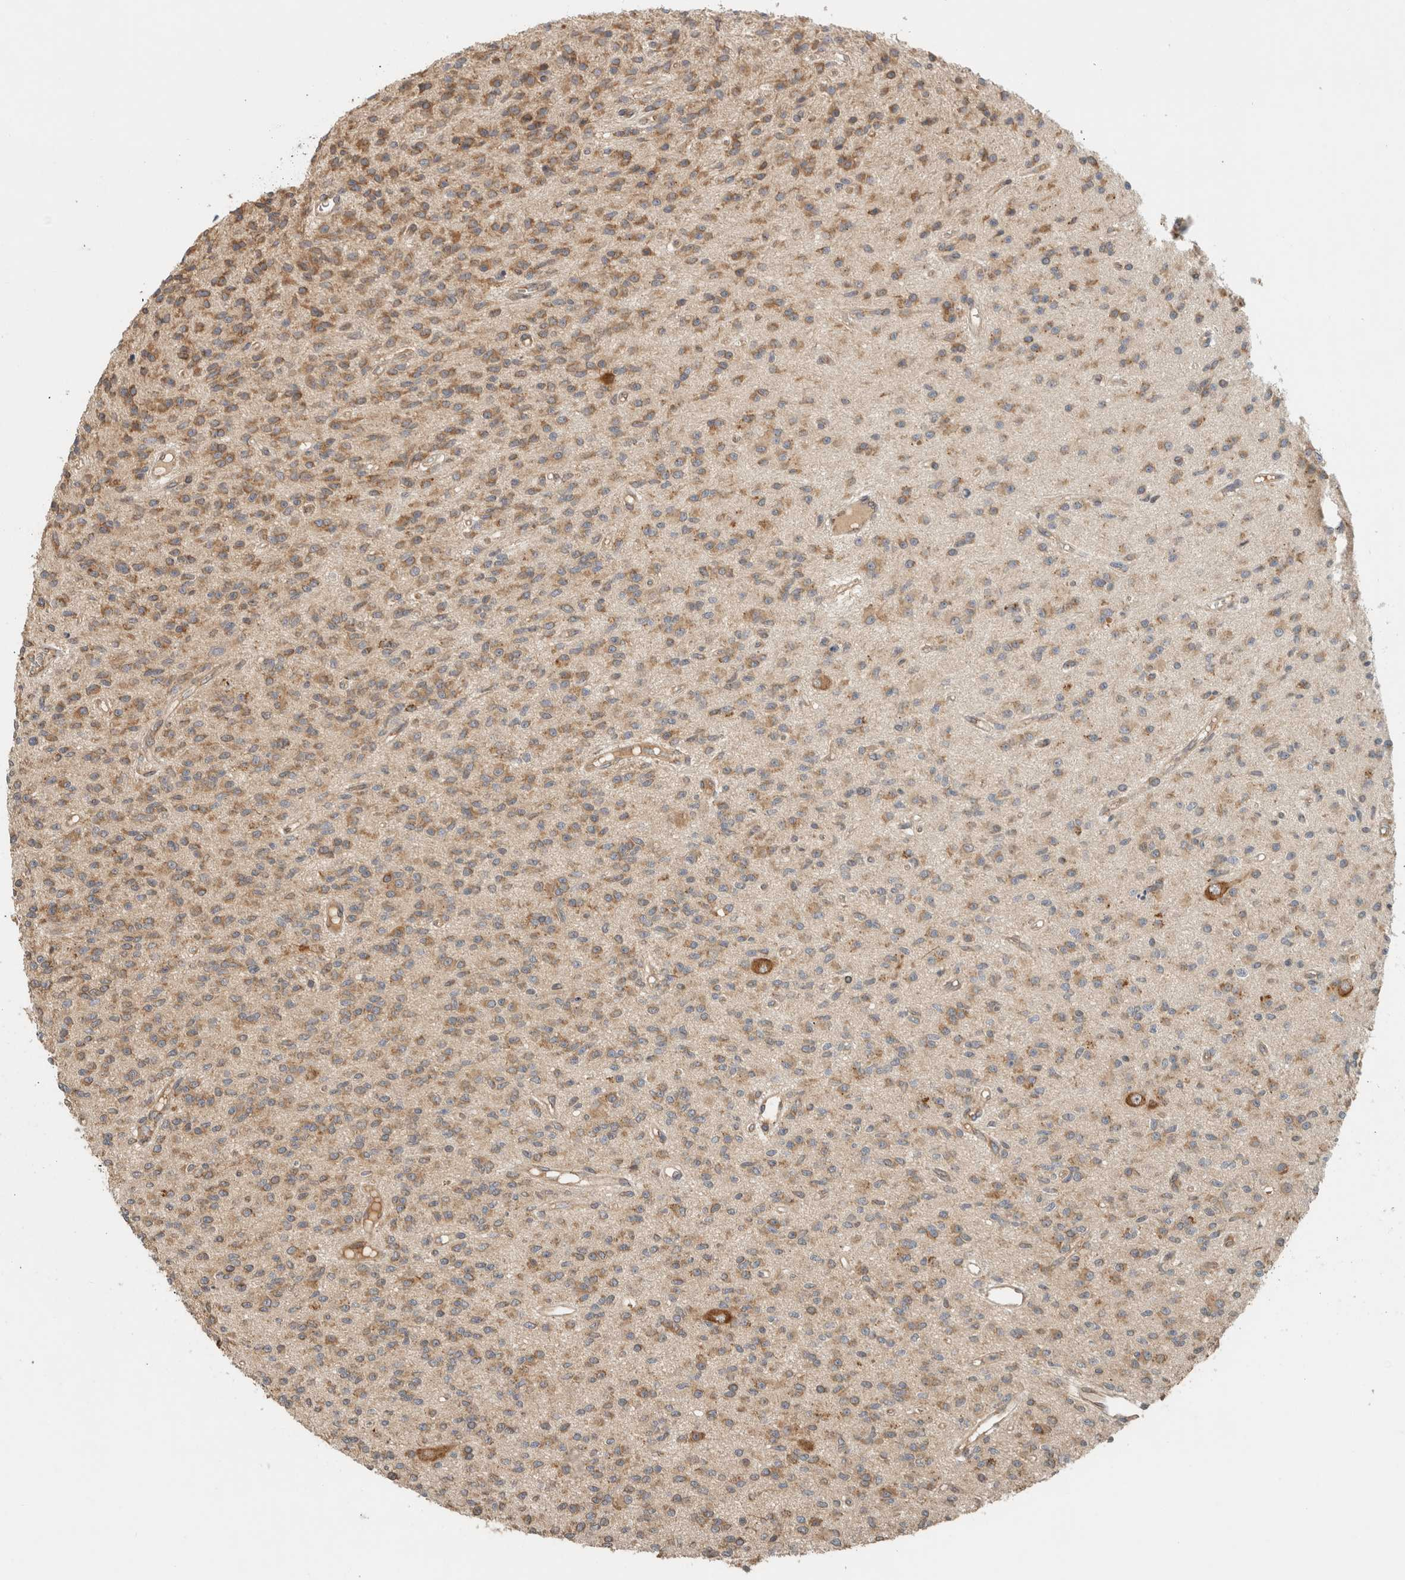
{"staining": {"intensity": "moderate", "quantity": ">75%", "location": "cytoplasmic/membranous"}, "tissue": "glioma", "cell_type": "Tumor cells", "image_type": "cancer", "snomed": [{"axis": "morphology", "description": "Glioma, malignant, High grade"}, {"axis": "topography", "description": "Brain"}], "caption": "Moderate cytoplasmic/membranous protein positivity is identified in about >75% of tumor cells in glioma. Using DAB (3,3'-diaminobenzidine) (brown) and hematoxylin (blue) stains, captured at high magnification using brightfield microscopy.", "gene": "PUM1", "patient": {"sex": "male", "age": 34}}